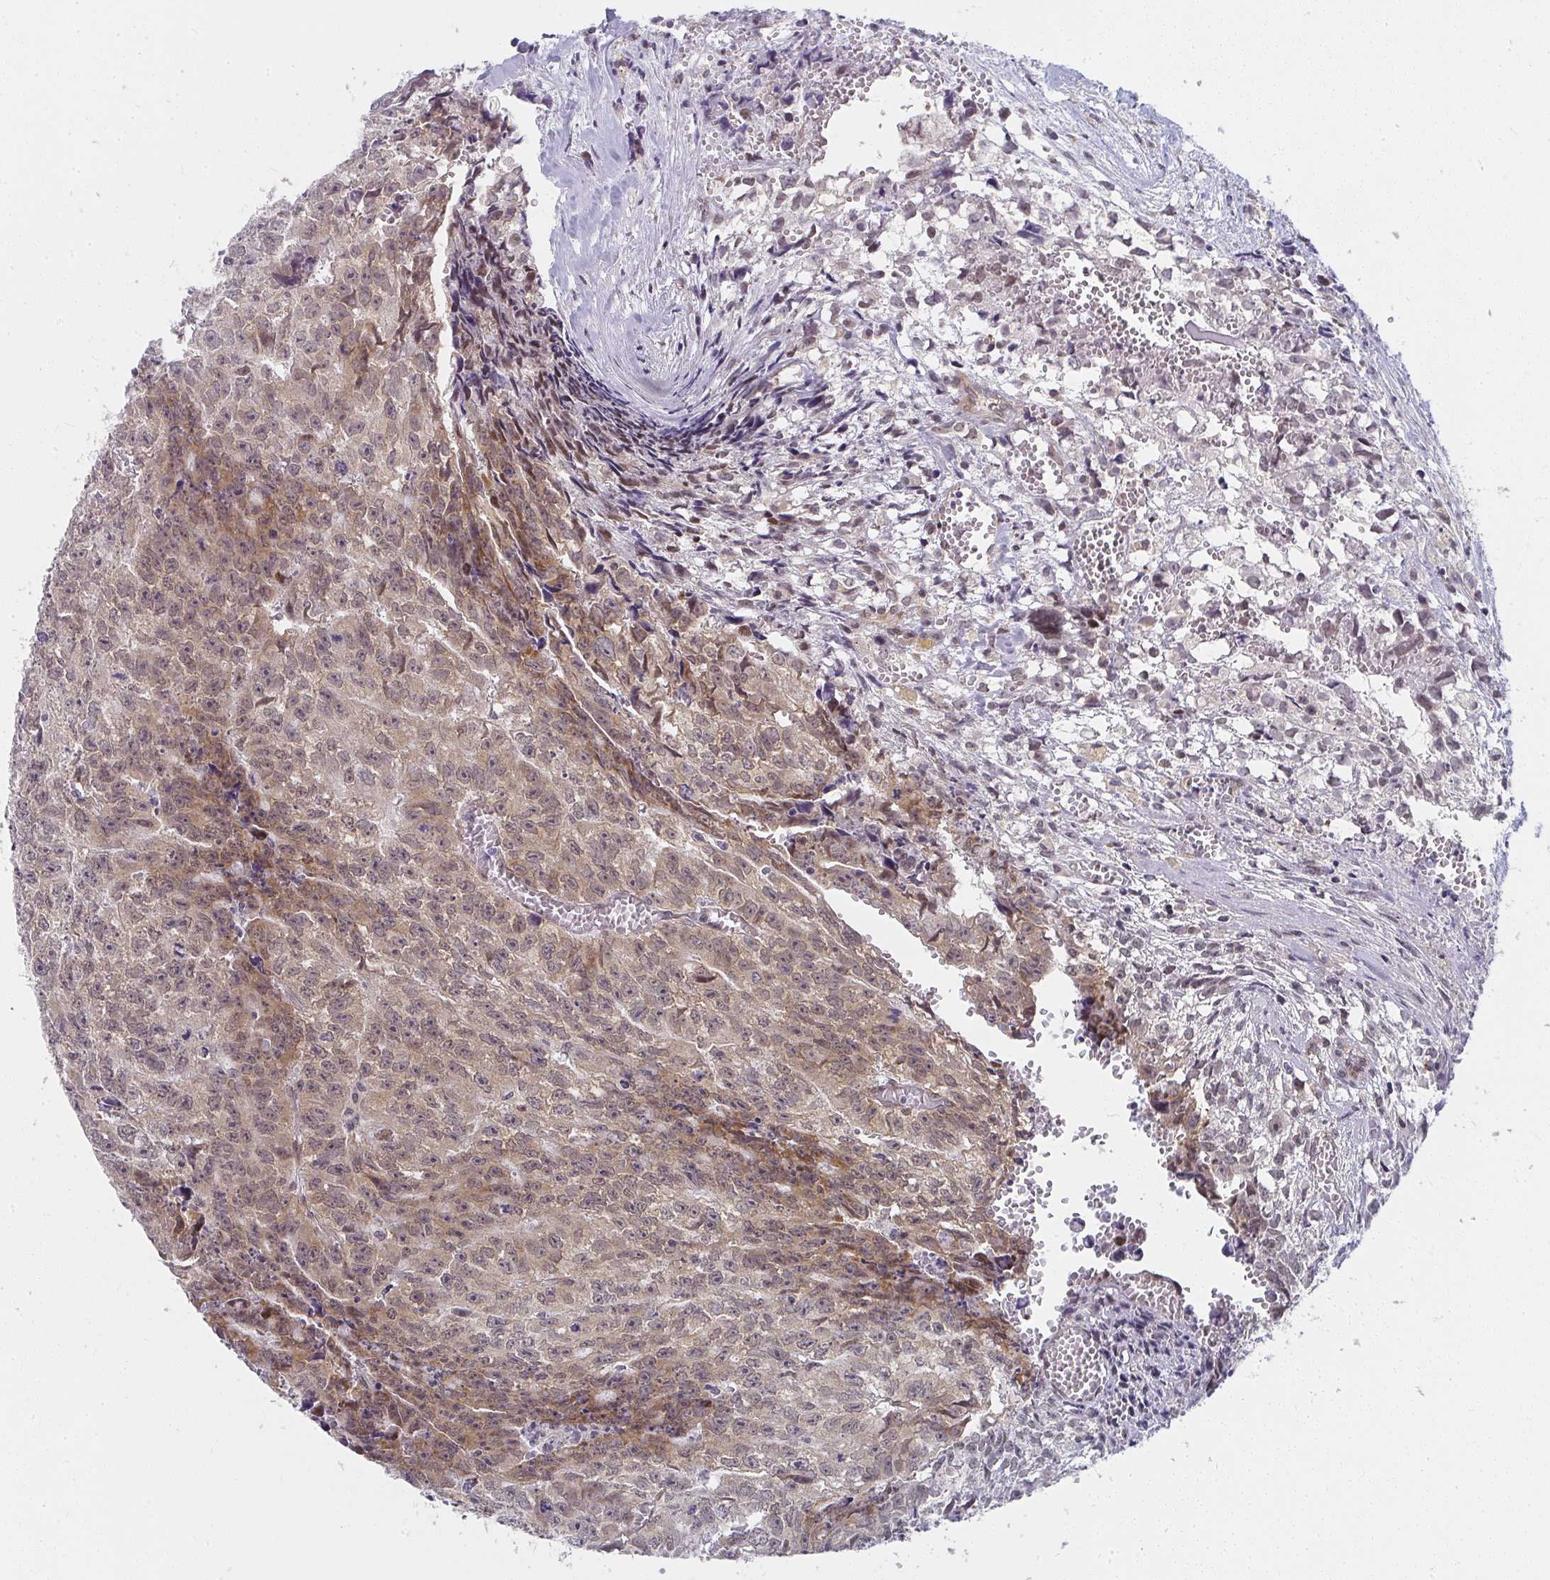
{"staining": {"intensity": "weak", "quantity": "<25%", "location": "nuclear"}, "tissue": "testis cancer", "cell_type": "Tumor cells", "image_type": "cancer", "snomed": [{"axis": "morphology", "description": "Carcinoma, Embryonal, NOS"}, {"axis": "morphology", "description": "Teratoma, malignant, NOS"}, {"axis": "topography", "description": "Testis"}], "caption": "High power microscopy photomicrograph of an IHC image of testis cancer, revealing no significant positivity in tumor cells.", "gene": "SYNCRIP", "patient": {"sex": "male", "age": 24}}